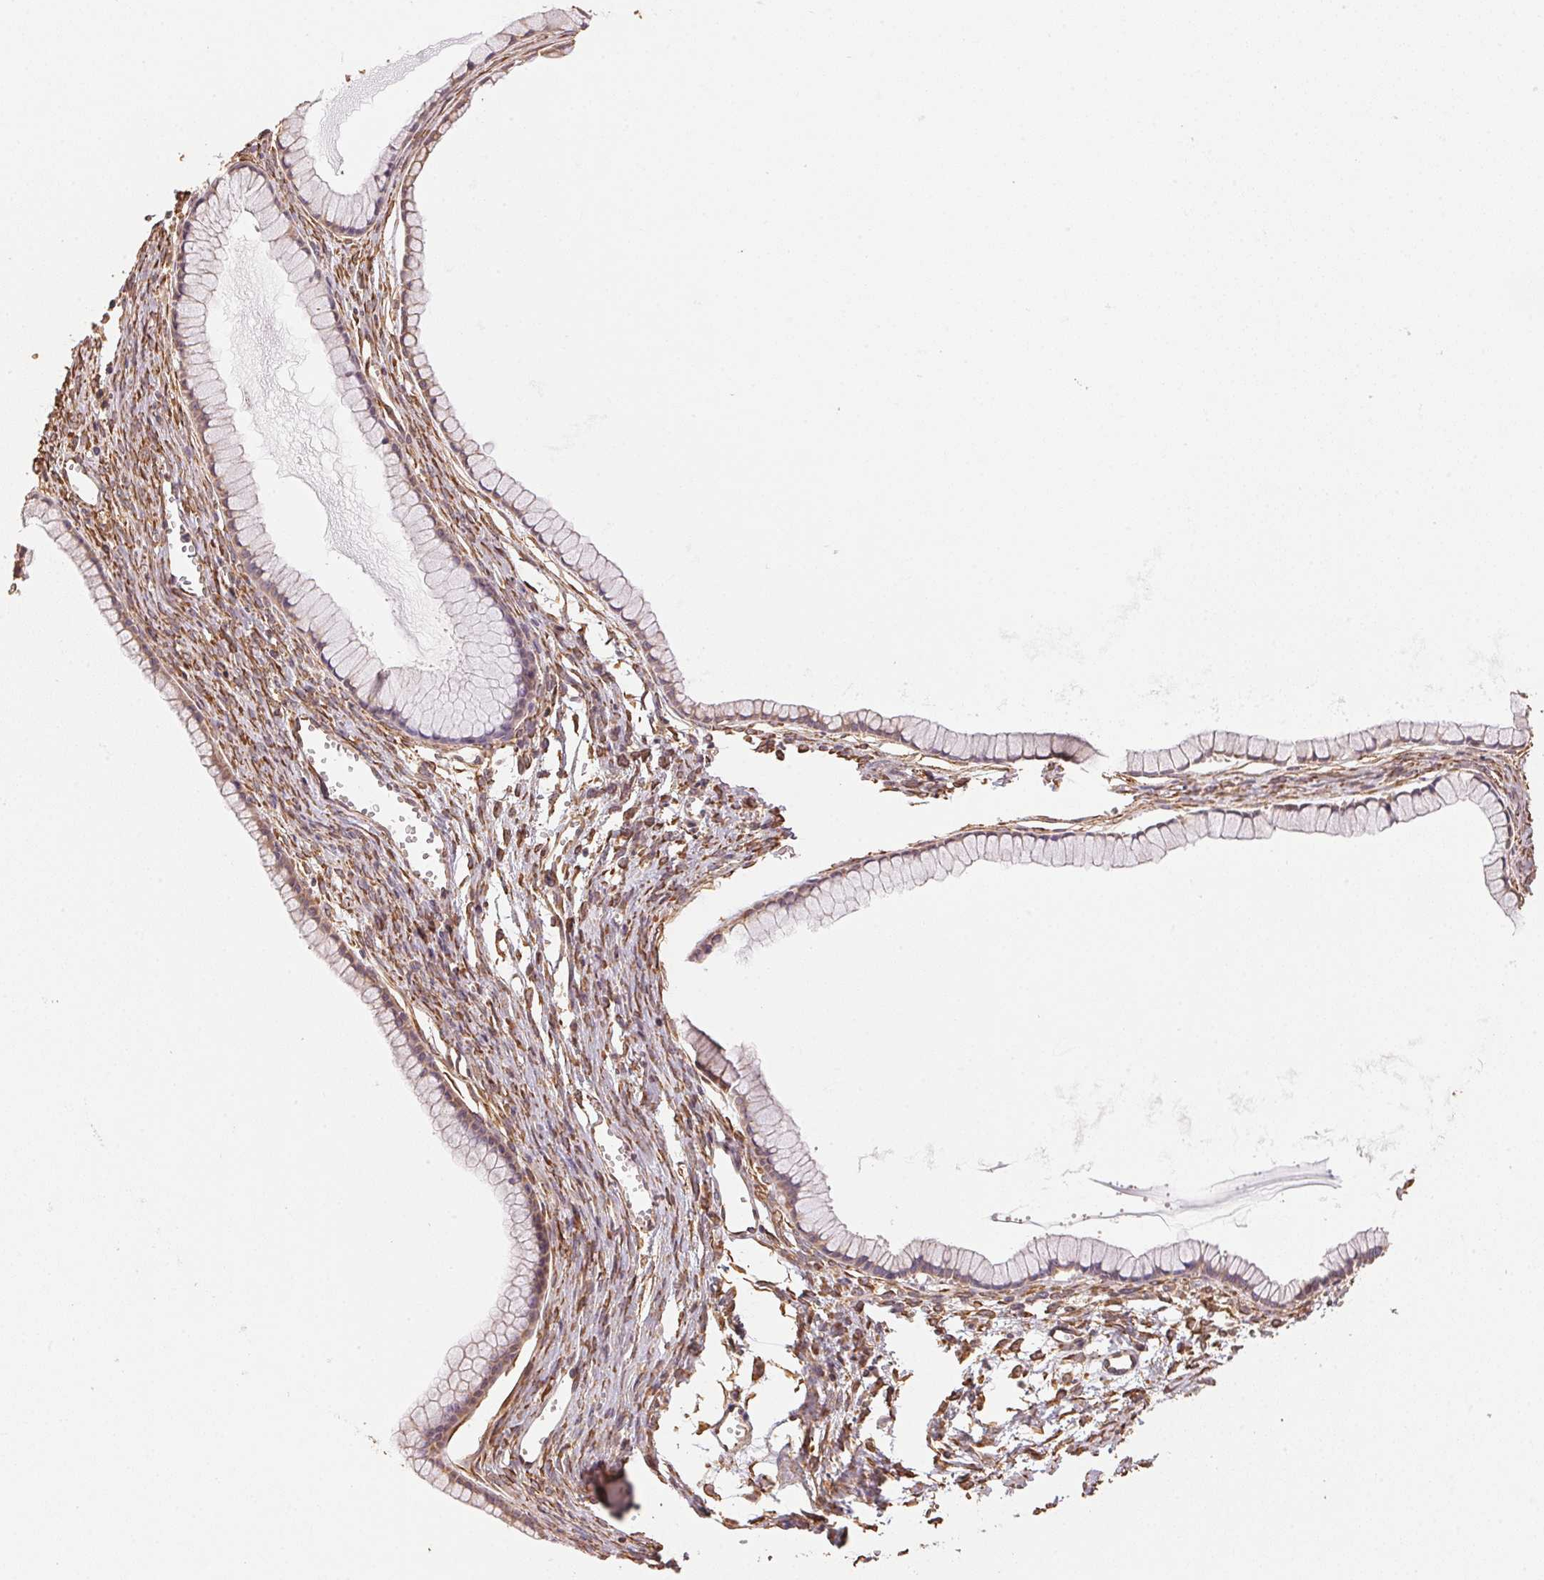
{"staining": {"intensity": "weak", "quantity": "<25%", "location": "cytoplasmic/membranous"}, "tissue": "ovarian cancer", "cell_type": "Tumor cells", "image_type": "cancer", "snomed": [{"axis": "morphology", "description": "Cystadenocarcinoma, mucinous, NOS"}, {"axis": "topography", "description": "Ovary"}], "caption": "Tumor cells are negative for protein expression in human ovarian cancer.", "gene": "C6orf163", "patient": {"sex": "female", "age": 41}}